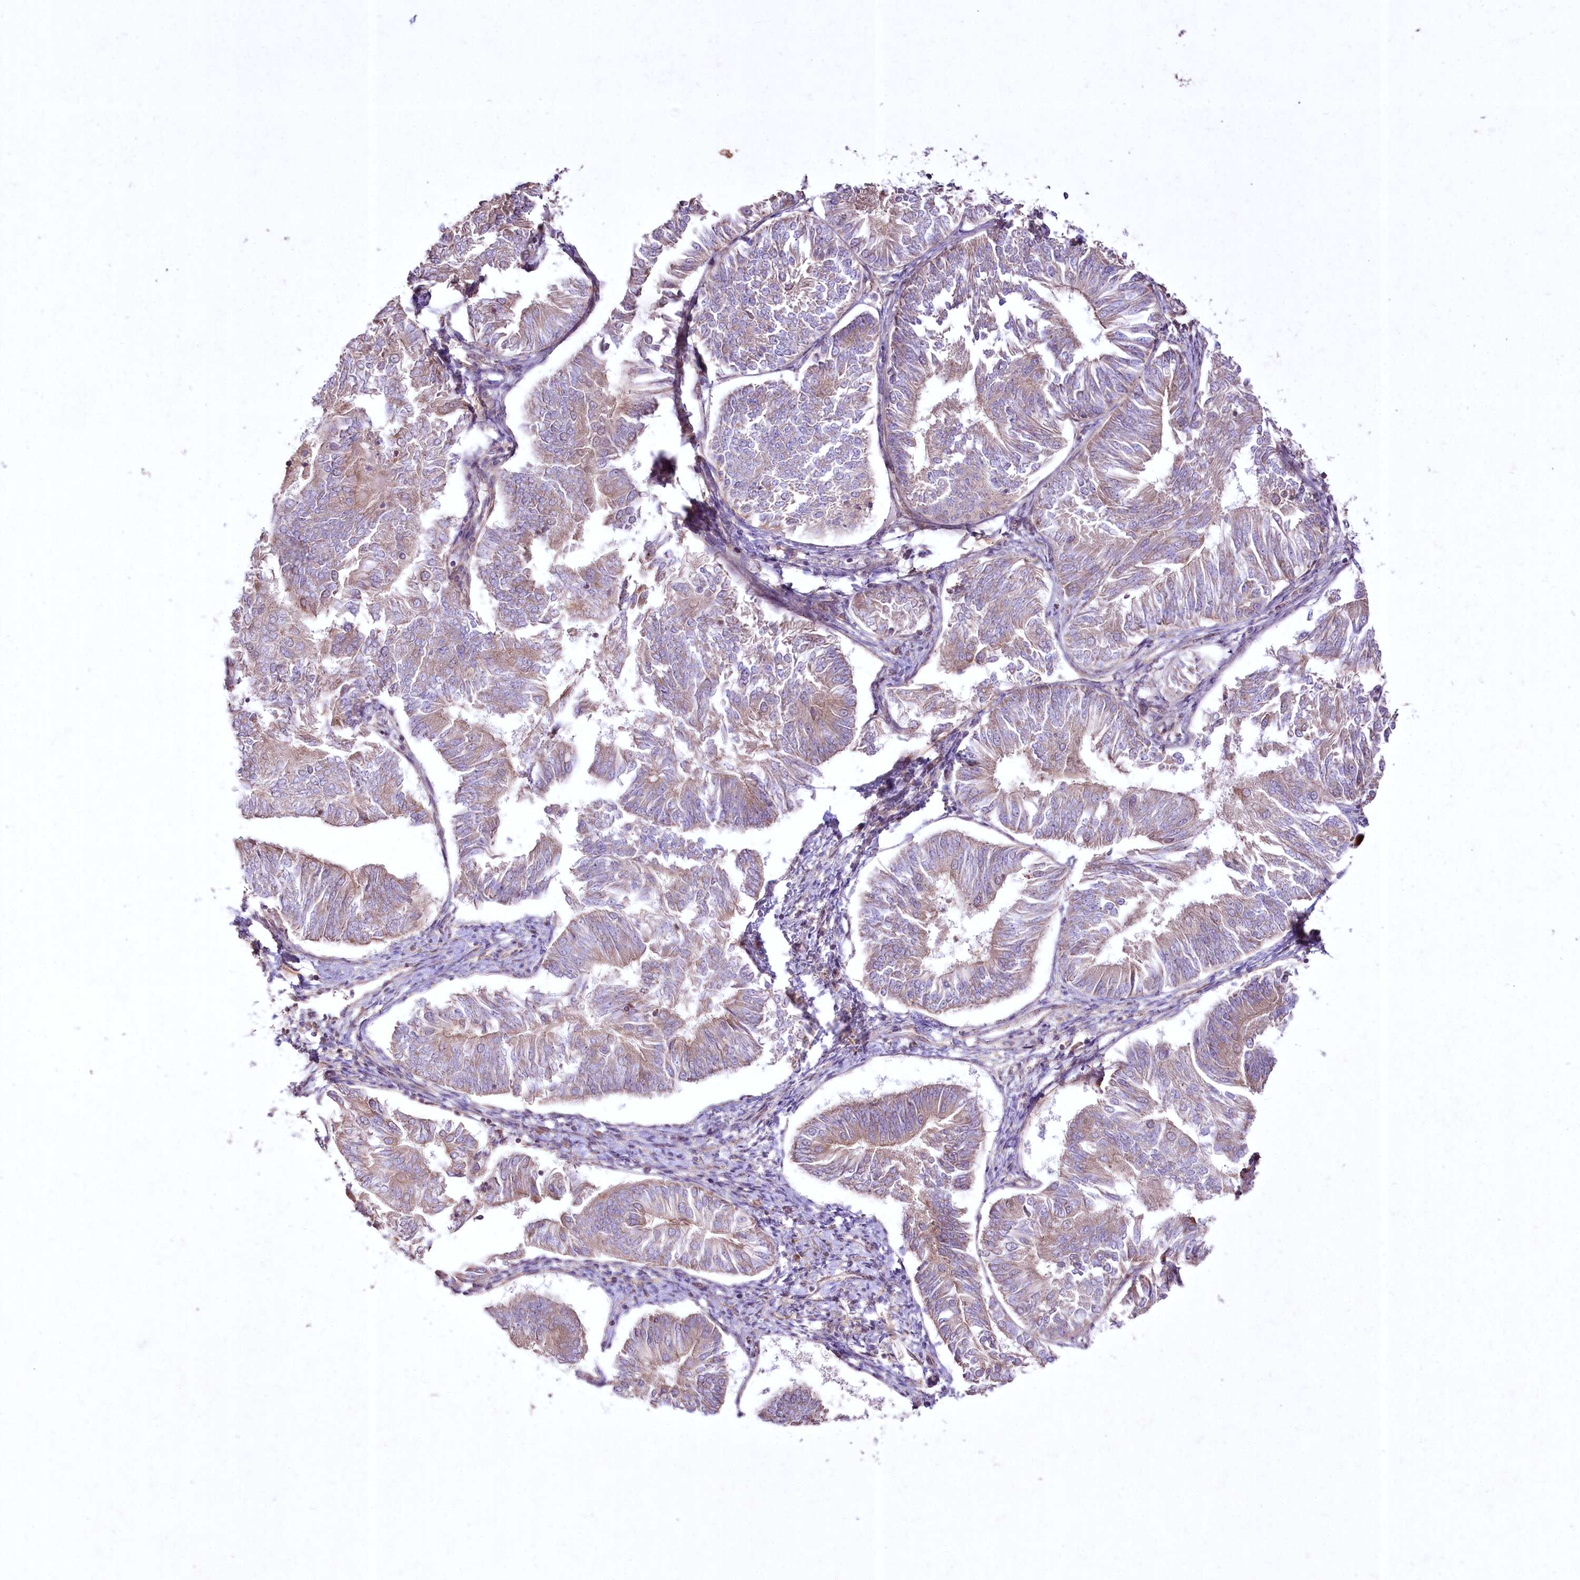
{"staining": {"intensity": "weak", "quantity": ">75%", "location": "cytoplasmic/membranous"}, "tissue": "endometrial cancer", "cell_type": "Tumor cells", "image_type": "cancer", "snomed": [{"axis": "morphology", "description": "Adenocarcinoma, NOS"}, {"axis": "topography", "description": "Endometrium"}], "caption": "The immunohistochemical stain labels weak cytoplasmic/membranous staining in tumor cells of adenocarcinoma (endometrial) tissue.", "gene": "SH3TC1", "patient": {"sex": "female", "age": 58}}